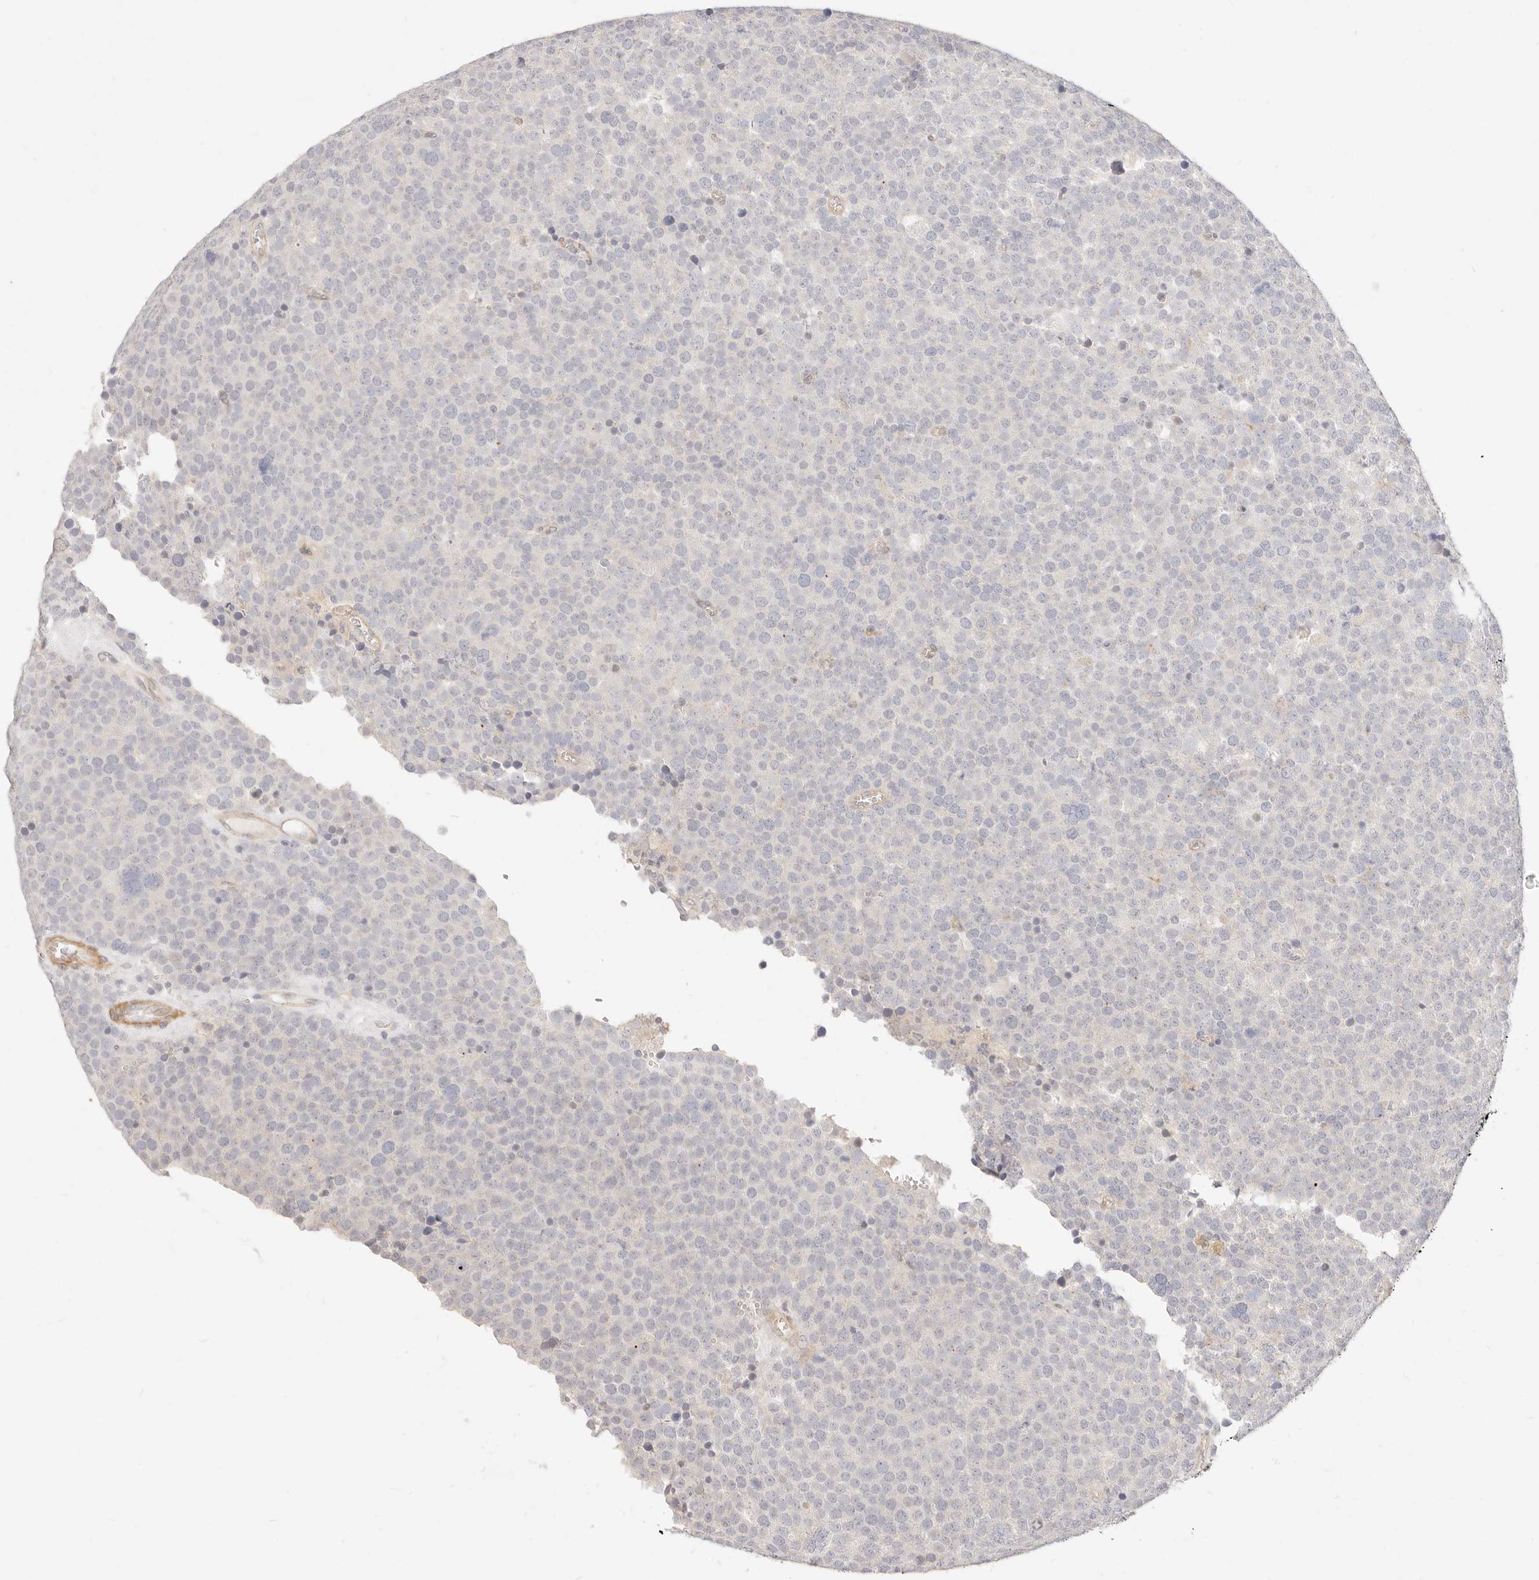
{"staining": {"intensity": "negative", "quantity": "none", "location": "none"}, "tissue": "testis cancer", "cell_type": "Tumor cells", "image_type": "cancer", "snomed": [{"axis": "morphology", "description": "Seminoma, NOS"}, {"axis": "topography", "description": "Testis"}], "caption": "This is an immunohistochemistry micrograph of human testis seminoma. There is no positivity in tumor cells.", "gene": "UBXN10", "patient": {"sex": "male", "age": 71}}